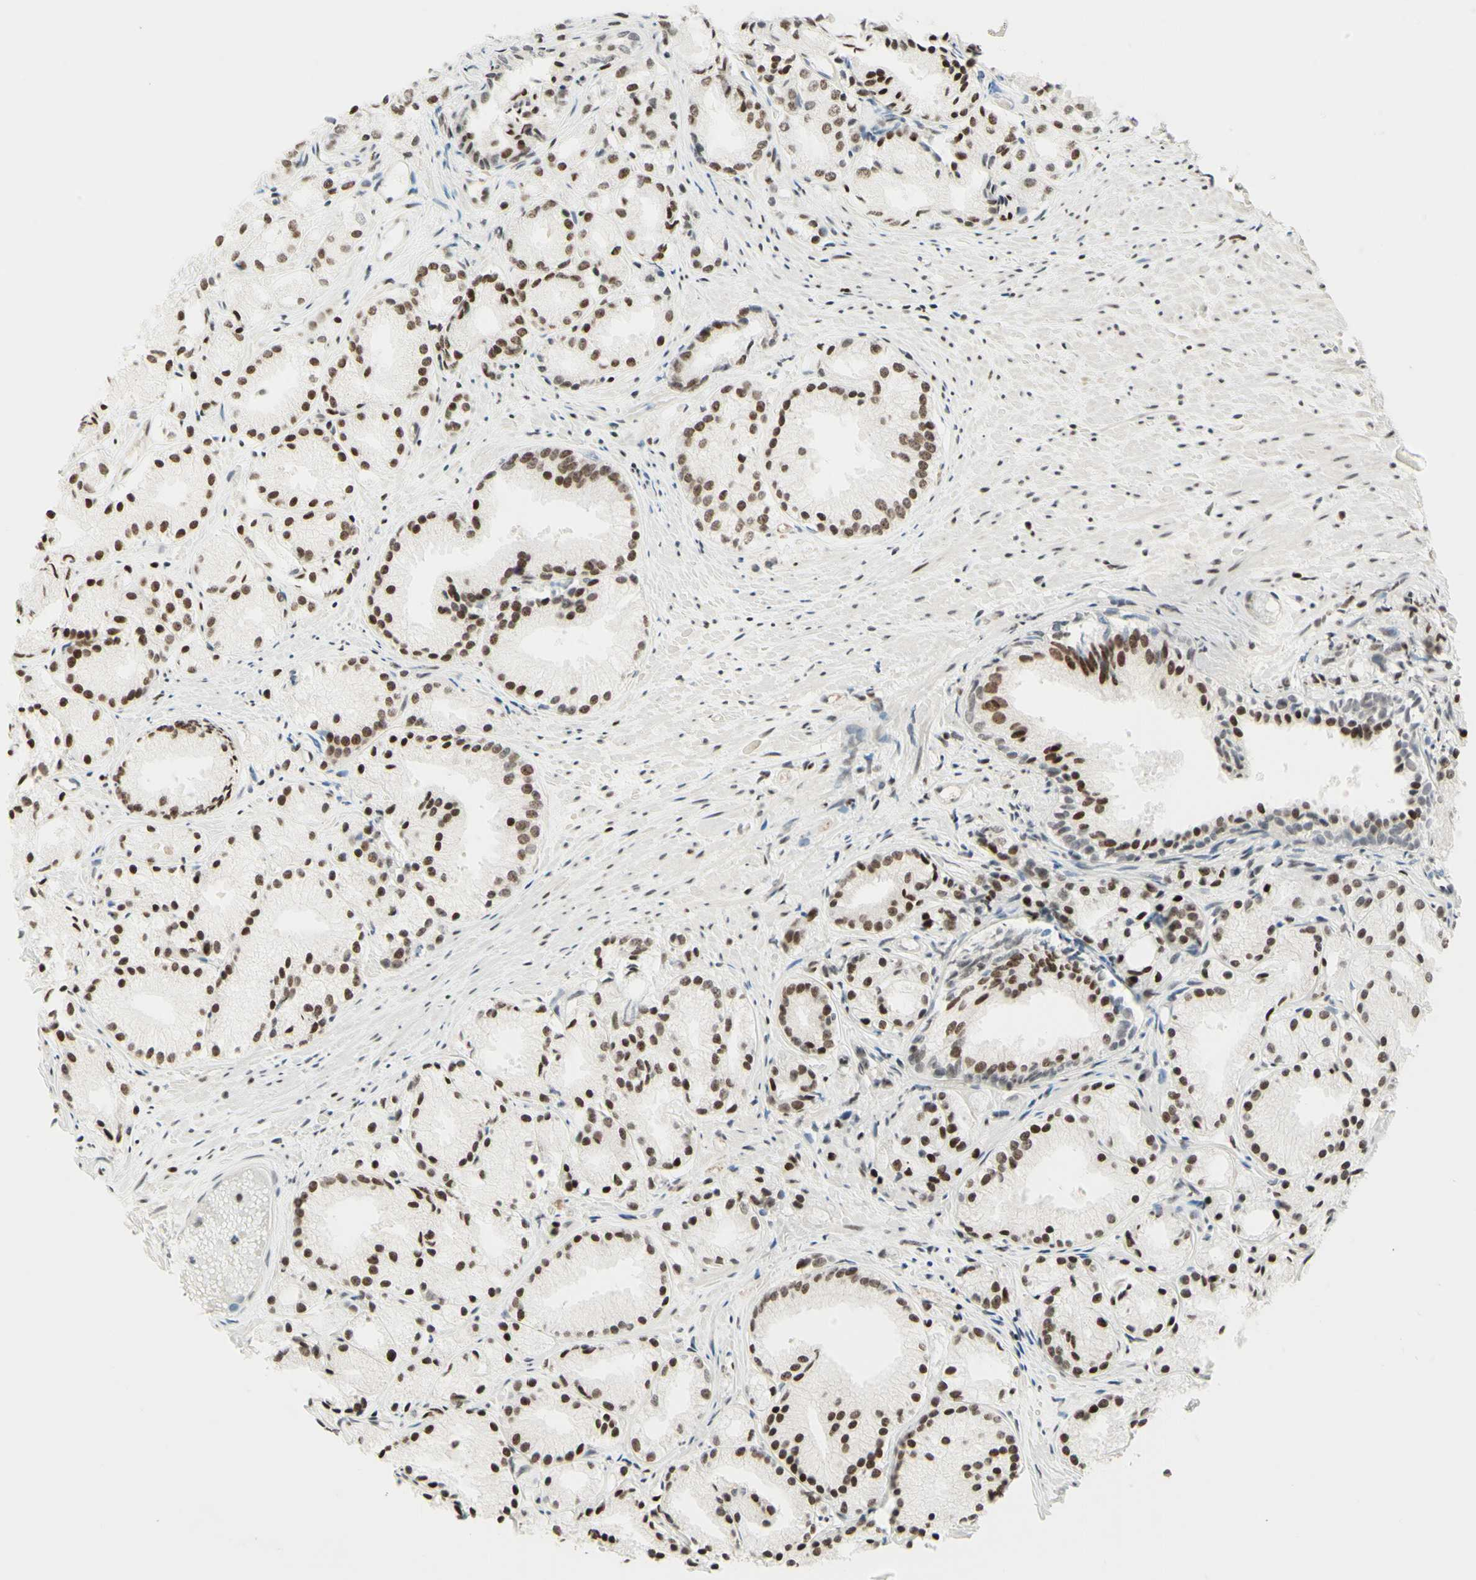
{"staining": {"intensity": "strong", "quantity": "25%-75%", "location": "nuclear"}, "tissue": "prostate cancer", "cell_type": "Tumor cells", "image_type": "cancer", "snomed": [{"axis": "morphology", "description": "Adenocarcinoma, Low grade"}, {"axis": "topography", "description": "Prostate"}], "caption": "A histopathology image of prostate cancer (adenocarcinoma (low-grade)) stained for a protein reveals strong nuclear brown staining in tumor cells.", "gene": "CDKL5", "patient": {"sex": "male", "age": 72}}